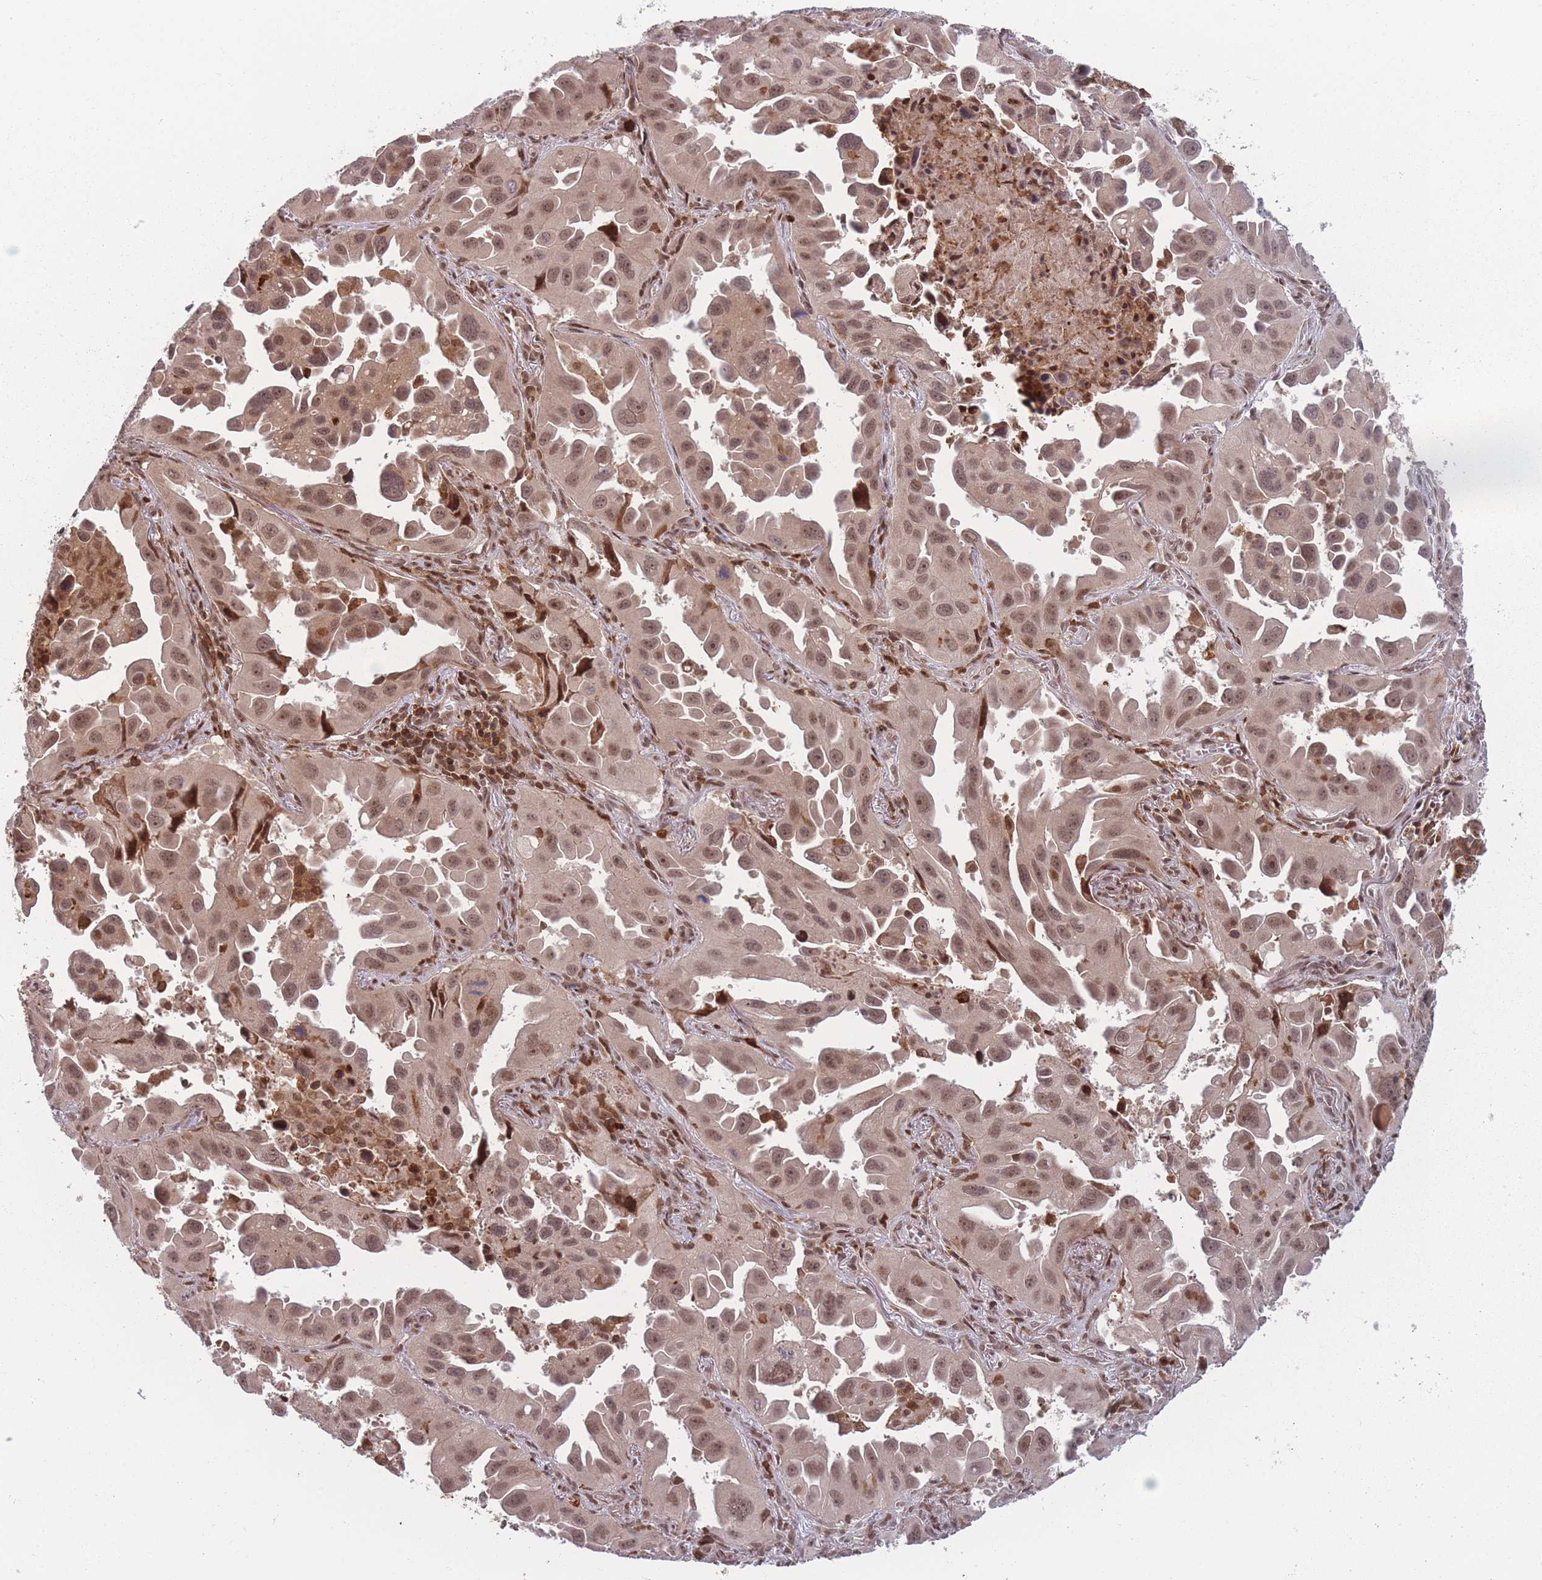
{"staining": {"intensity": "moderate", "quantity": ">75%", "location": "nuclear"}, "tissue": "lung cancer", "cell_type": "Tumor cells", "image_type": "cancer", "snomed": [{"axis": "morphology", "description": "Adenocarcinoma, NOS"}, {"axis": "topography", "description": "Lung"}], "caption": "Immunohistochemistry (IHC) micrograph of neoplastic tissue: adenocarcinoma (lung) stained using immunohistochemistry shows medium levels of moderate protein expression localized specifically in the nuclear of tumor cells, appearing as a nuclear brown color.", "gene": "WDR55", "patient": {"sex": "male", "age": 66}}